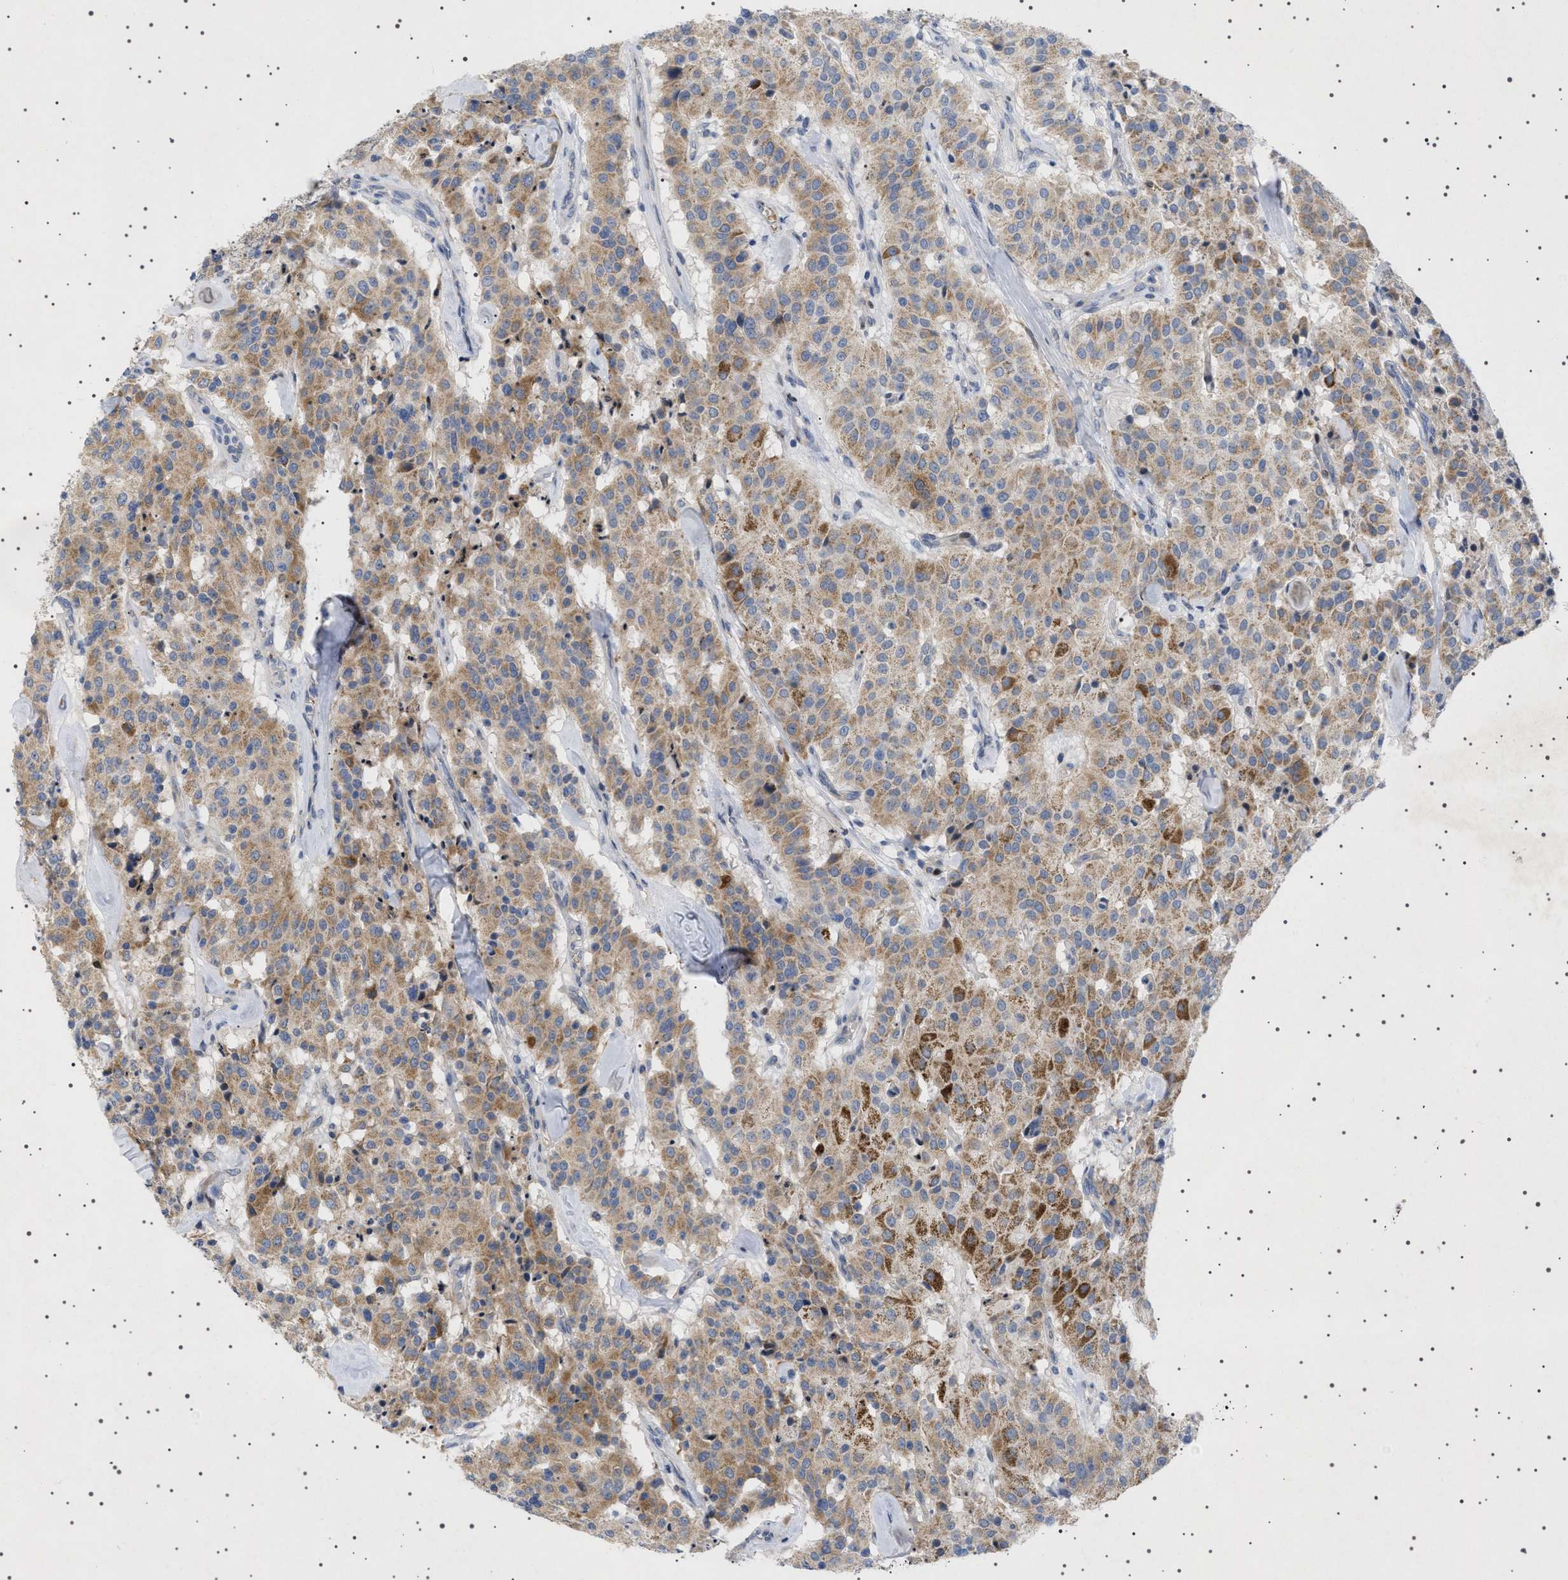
{"staining": {"intensity": "moderate", "quantity": ">75%", "location": "cytoplasmic/membranous"}, "tissue": "carcinoid", "cell_type": "Tumor cells", "image_type": "cancer", "snomed": [{"axis": "morphology", "description": "Carcinoid, malignant, NOS"}, {"axis": "topography", "description": "Lung"}], "caption": "Brown immunohistochemical staining in human carcinoid (malignant) exhibits moderate cytoplasmic/membranous positivity in approximately >75% of tumor cells.", "gene": "HTR1A", "patient": {"sex": "male", "age": 30}}